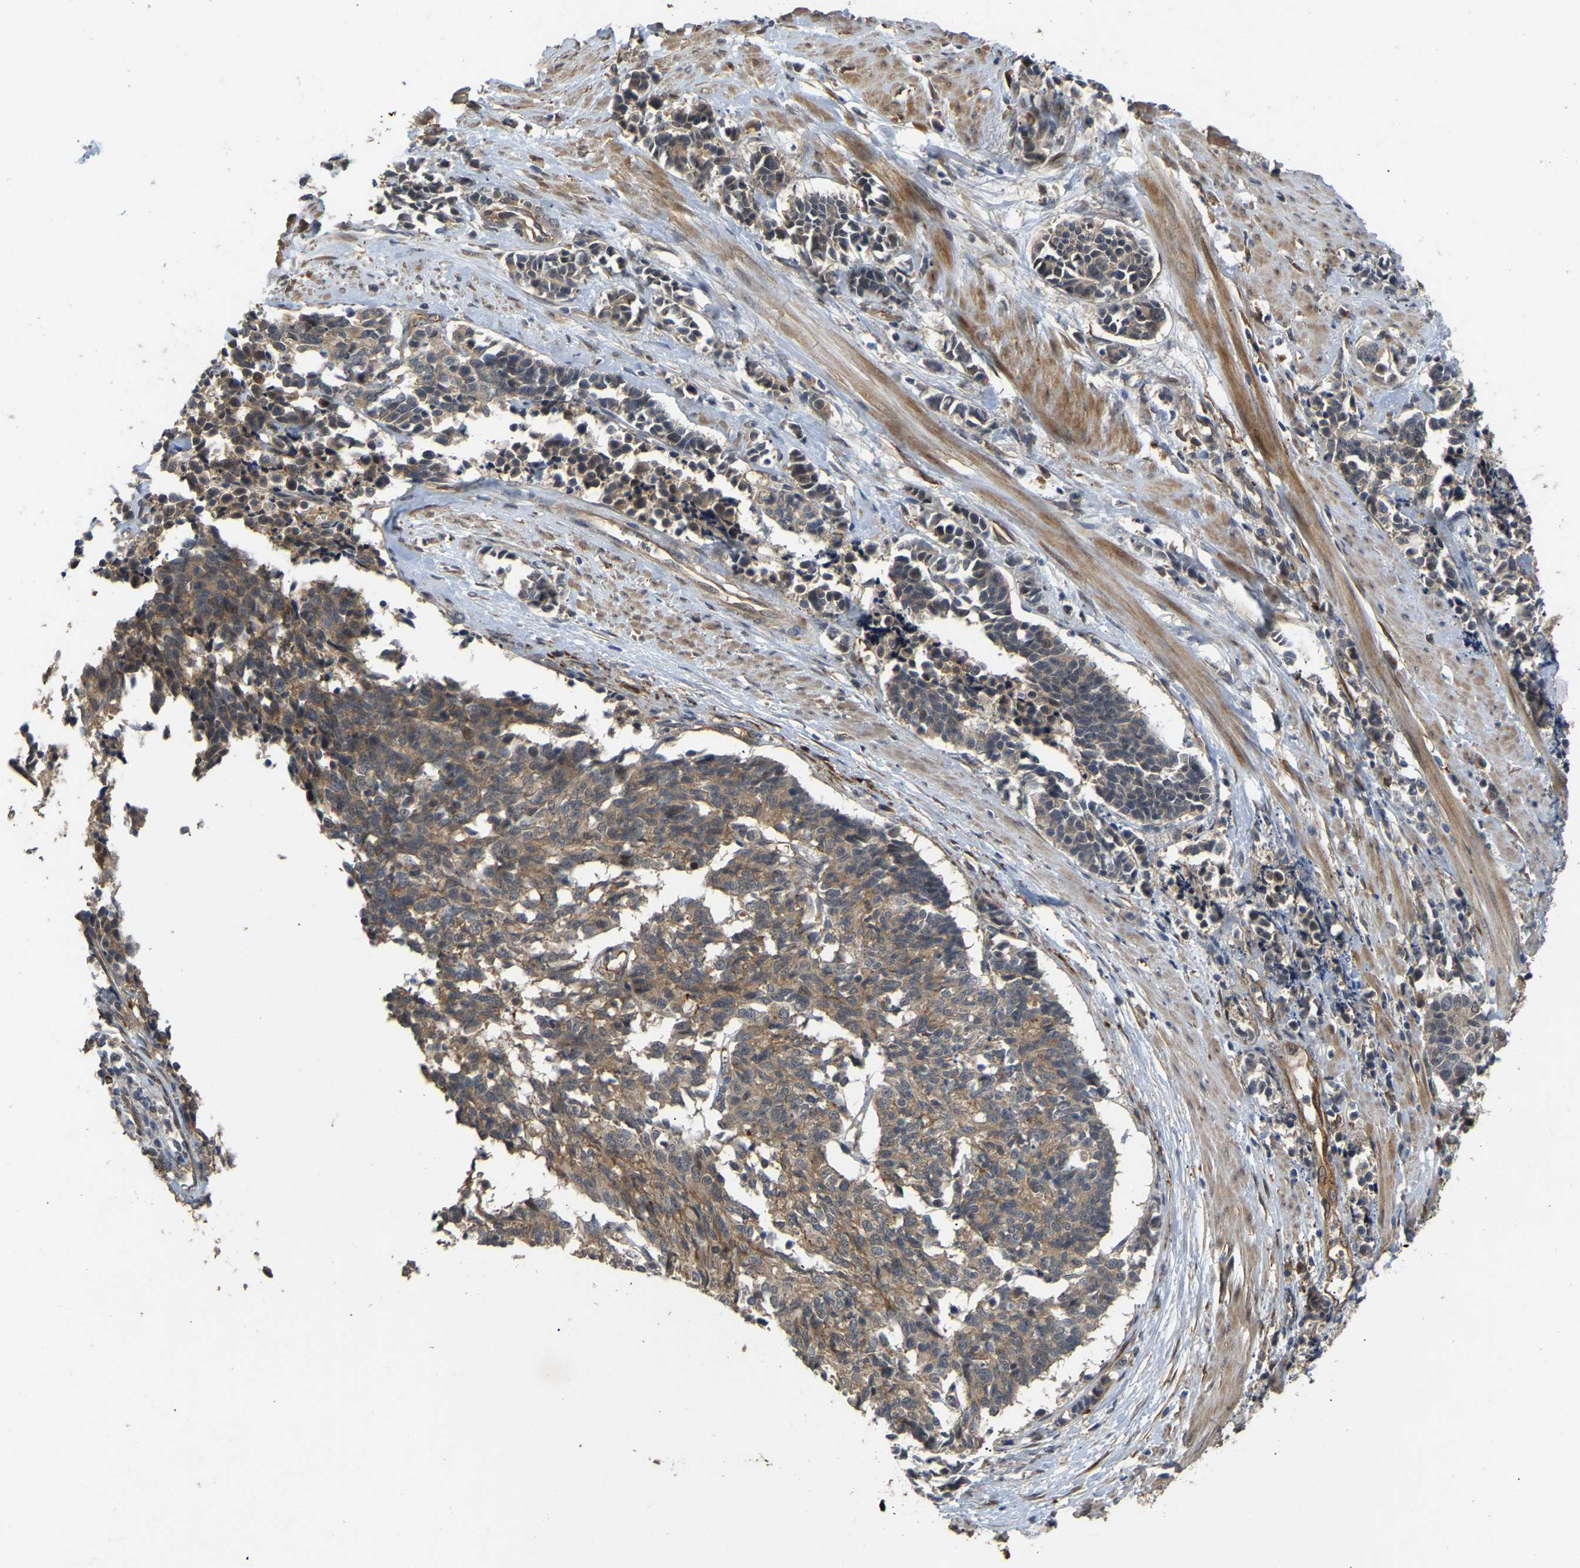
{"staining": {"intensity": "weak", "quantity": ">75%", "location": "cytoplasmic/membranous"}, "tissue": "cervical cancer", "cell_type": "Tumor cells", "image_type": "cancer", "snomed": [{"axis": "morphology", "description": "Squamous cell carcinoma, NOS"}, {"axis": "topography", "description": "Cervix"}], "caption": "The photomicrograph demonstrates staining of cervical cancer (squamous cell carcinoma), revealing weak cytoplasmic/membranous protein expression (brown color) within tumor cells.", "gene": "LIMK2", "patient": {"sex": "female", "age": 35}}